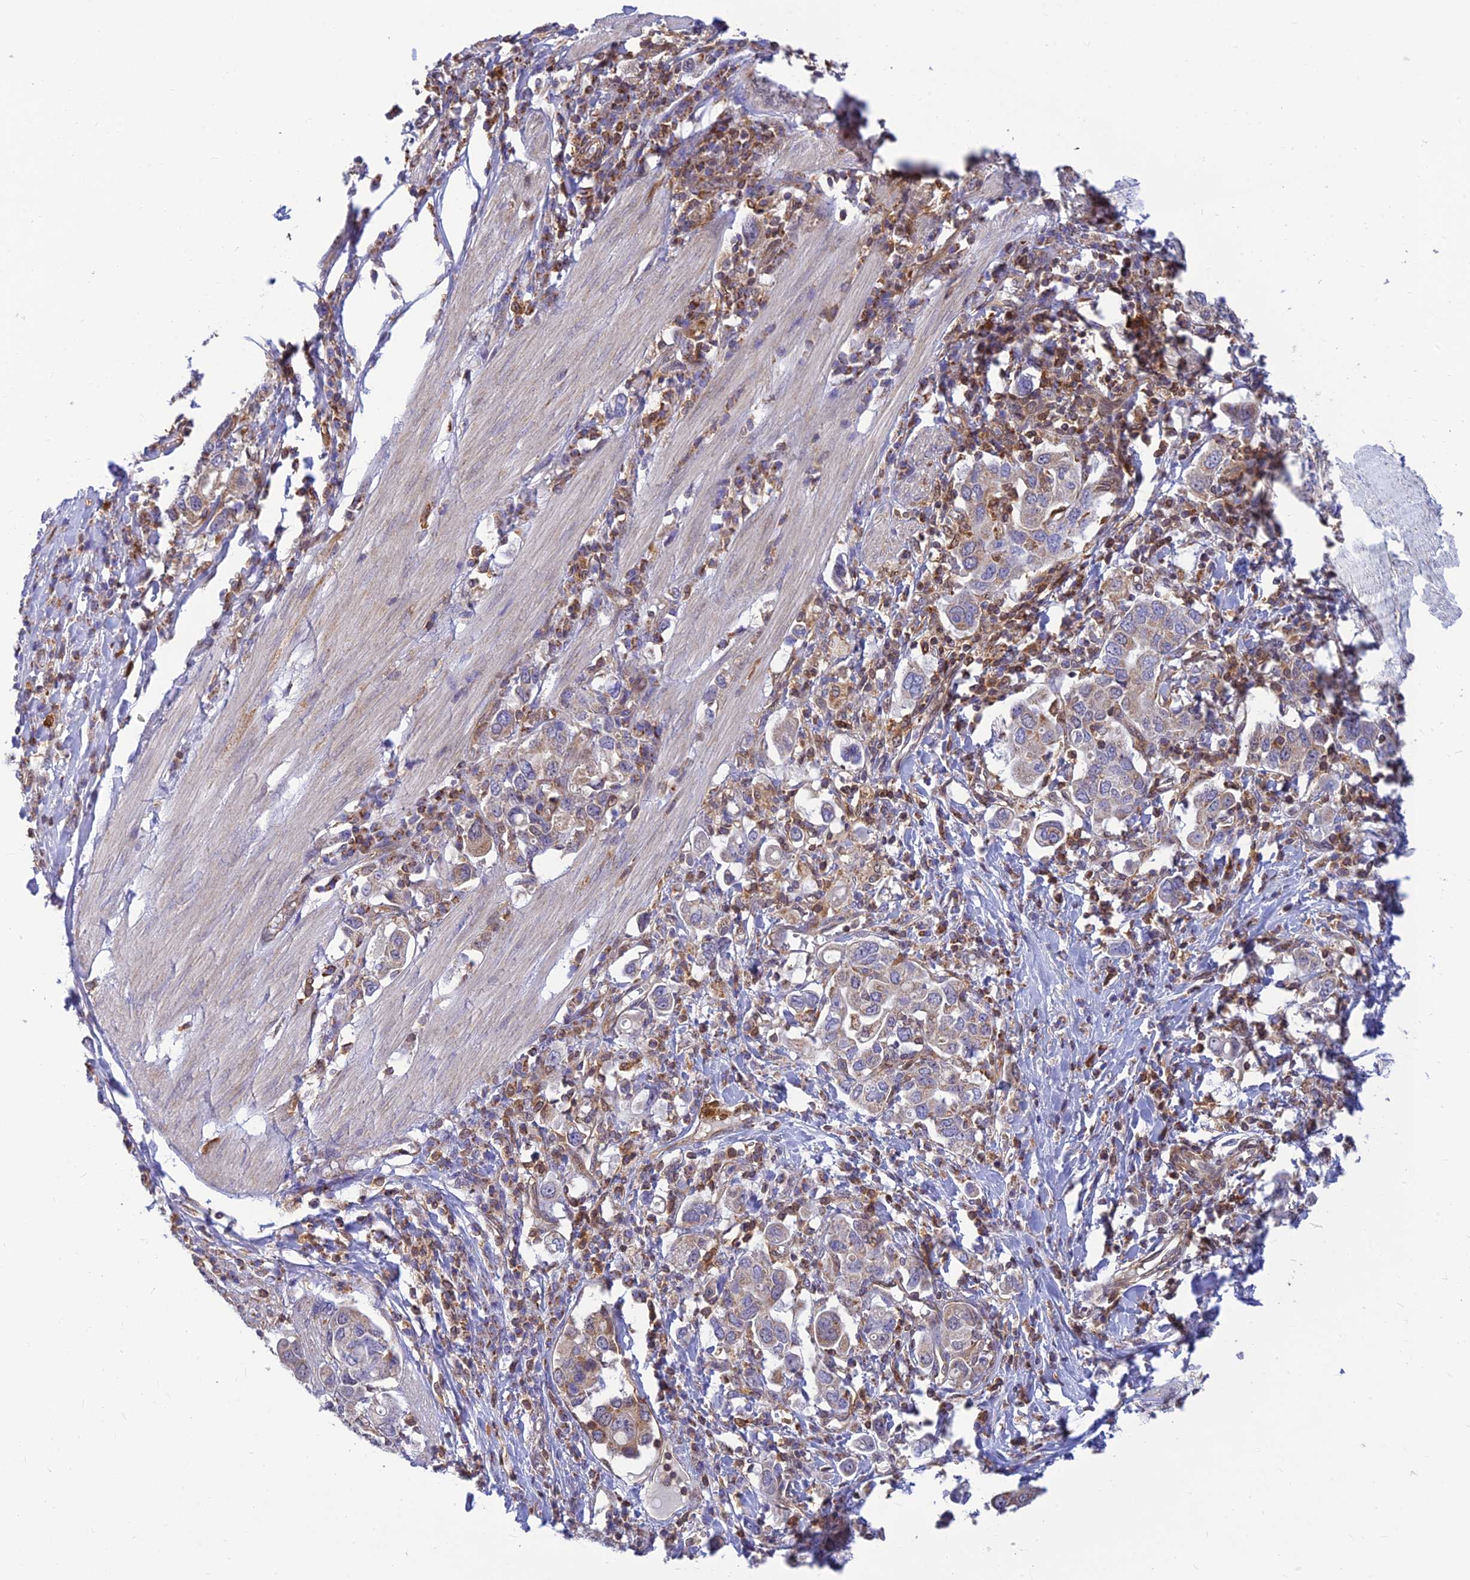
{"staining": {"intensity": "weak", "quantity": "25%-75%", "location": "cytoplasmic/membranous"}, "tissue": "stomach cancer", "cell_type": "Tumor cells", "image_type": "cancer", "snomed": [{"axis": "morphology", "description": "Adenocarcinoma, NOS"}, {"axis": "topography", "description": "Stomach, upper"}], "caption": "A high-resolution histopathology image shows immunohistochemistry (IHC) staining of stomach adenocarcinoma, which displays weak cytoplasmic/membranous positivity in approximately 25%-75% of tumor cells.", "gene": "LYSMD2", "patient": {"sex": "male", "age": 62}}